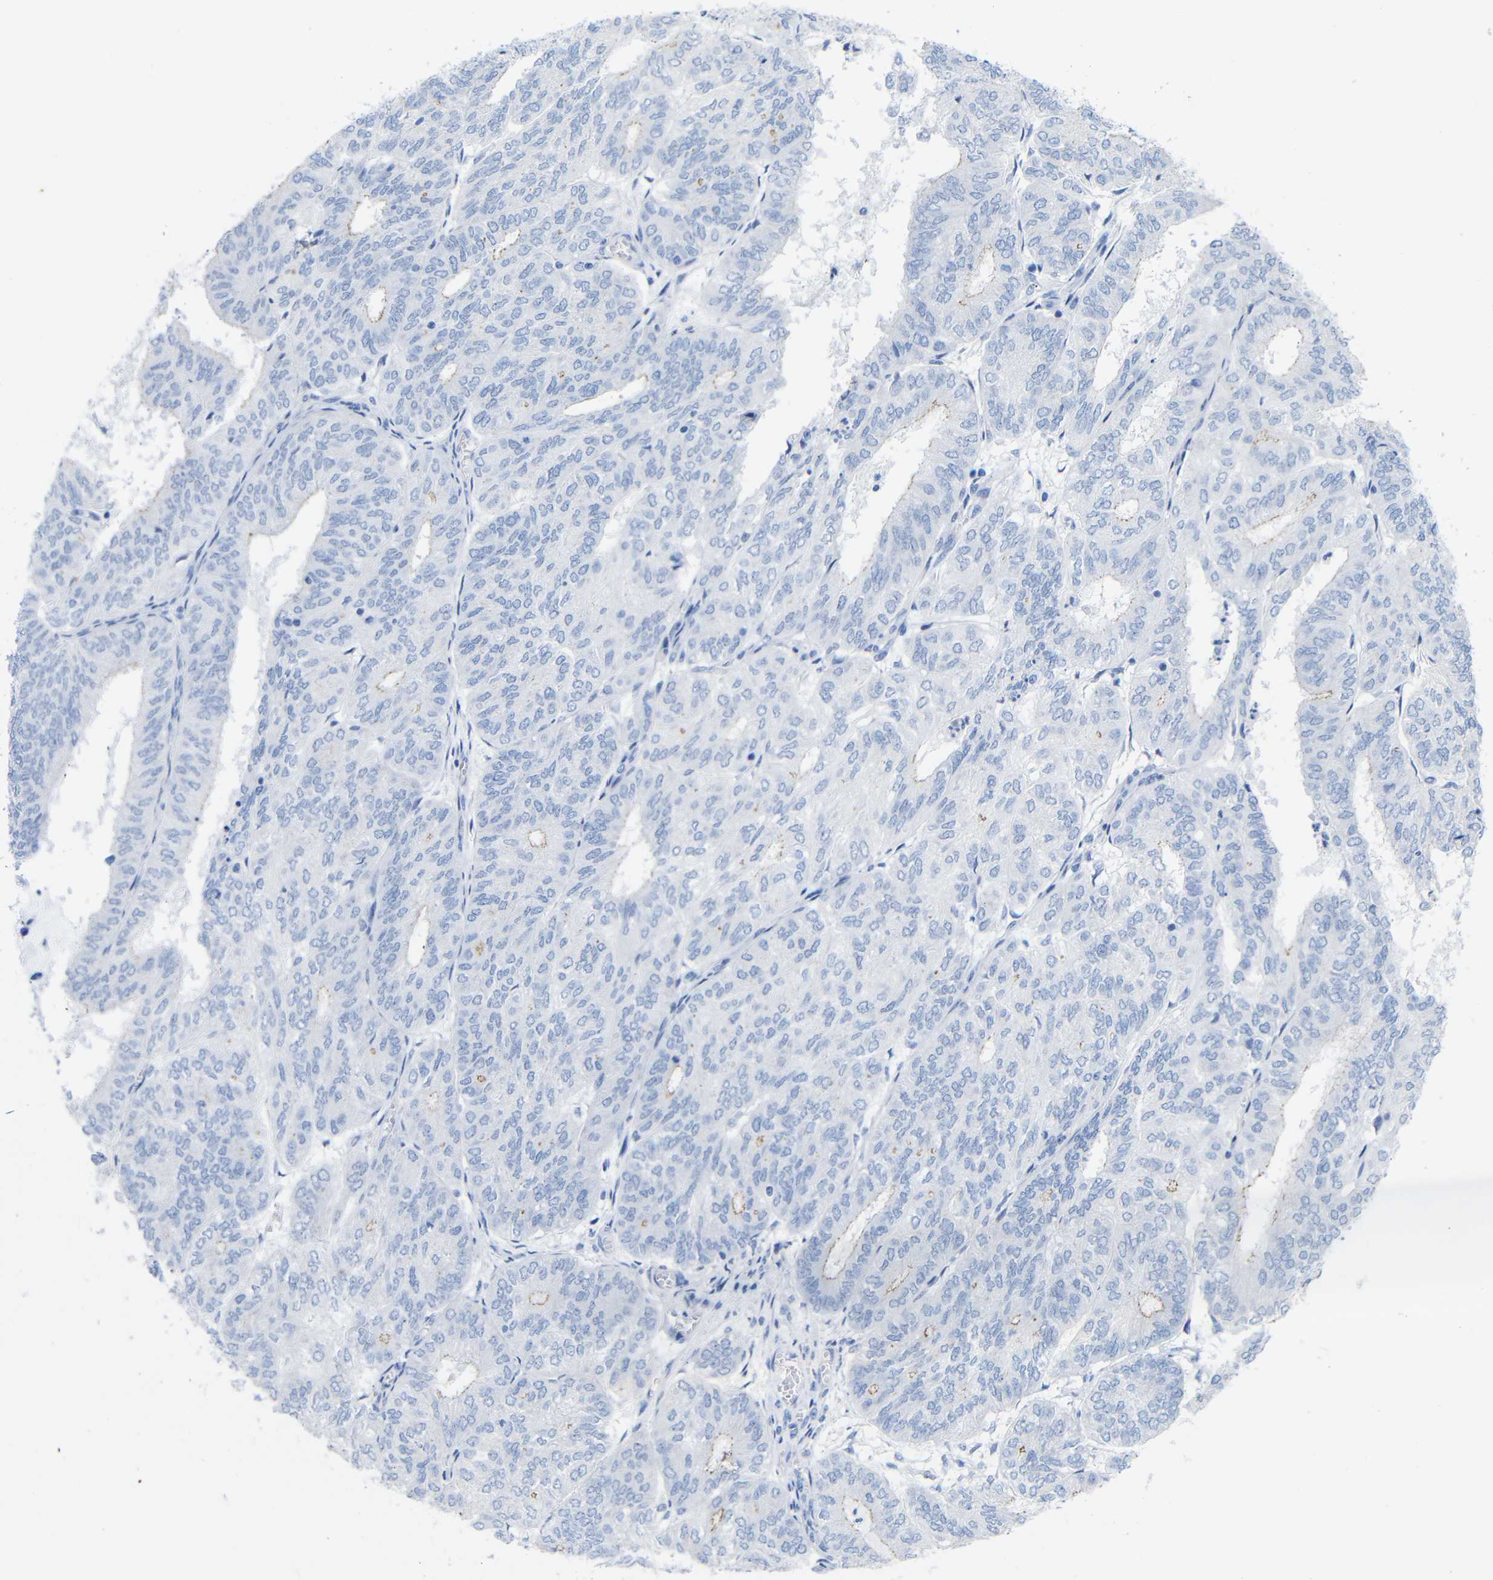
{"staining": {"intensity": "weak", "quantity": "<25%", "location": "cytoplasmic/membranous"}, "tissue": "endometrial cancer", "cell_type": "Tumor cells", "image_type": "cancer", "snomed": [{"axis": "morphology", "description": "Adenocarcinoma, NOS"}, {"axis": "topography", "description": "Uterus"}], "caption": "Immunohistochemistry image of neoplastic tissue: adenocarcinoma (endometrial) stained with DAB (3,3'-diaminobenzidine) displays no significant protein positivity in tumor cells.", "gene": "CGNL1", "patient": {"sex": "female", "age": 60}}